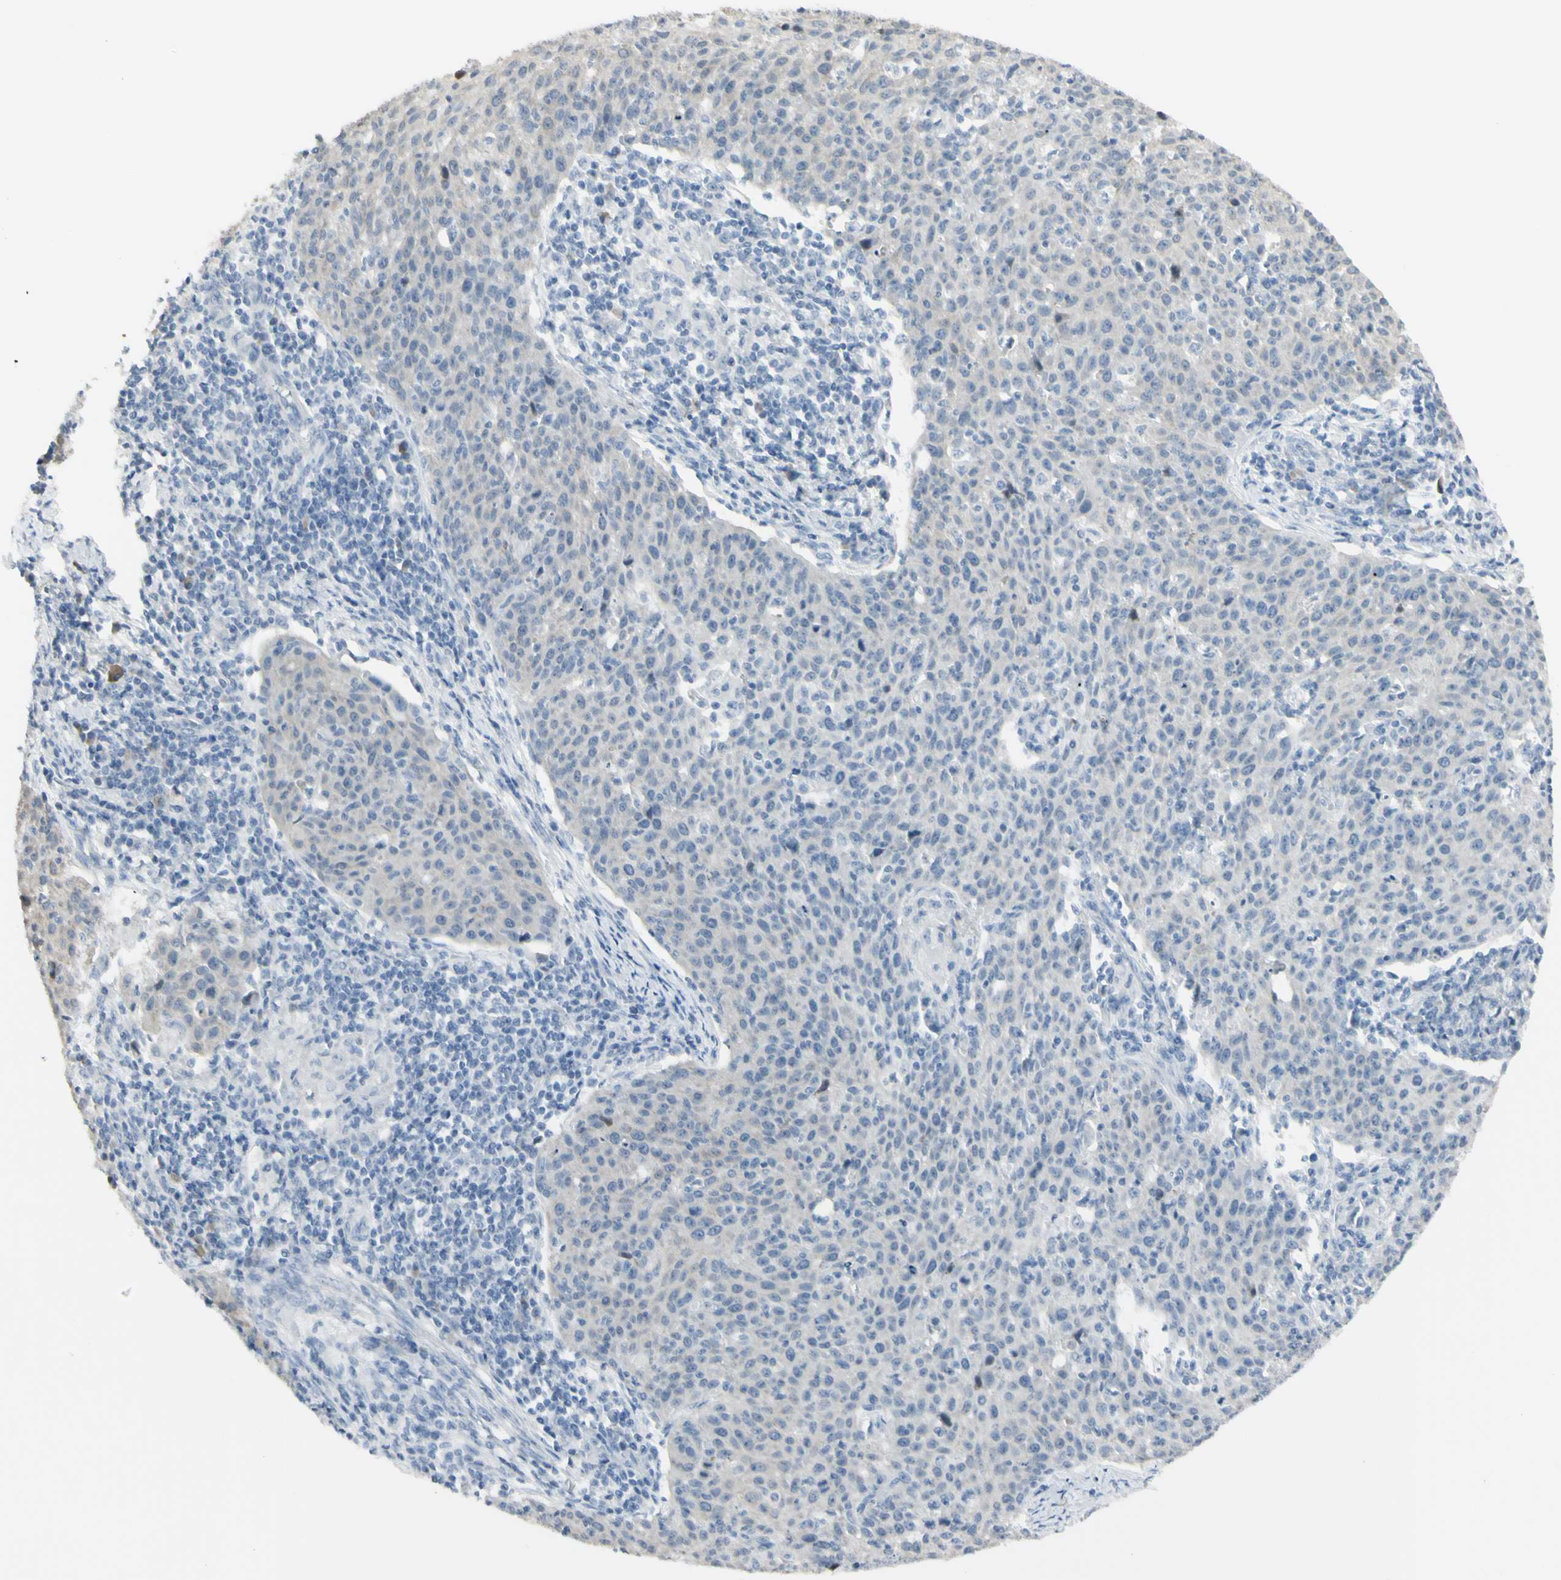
{"staining": {"intensity": "negative", "quantity": "none", "location": "none"}, "tissue": "cervical cancer", "cell_type": "Tumor cells", "image_type": "cancer", "snomed": [{"axis": "morphology", "description": "Squamous cell carcinoma, NOS"}, {"axis": "topography", "description": "Cervix"}], "caption": "IHC histopathology image of human squamous cell carcinoma (cervical) stained for a protein (brown), which exhibits no expression in tumor cells.", "gene": "PIP", "patient": {"sex": "female", "age": 38}}